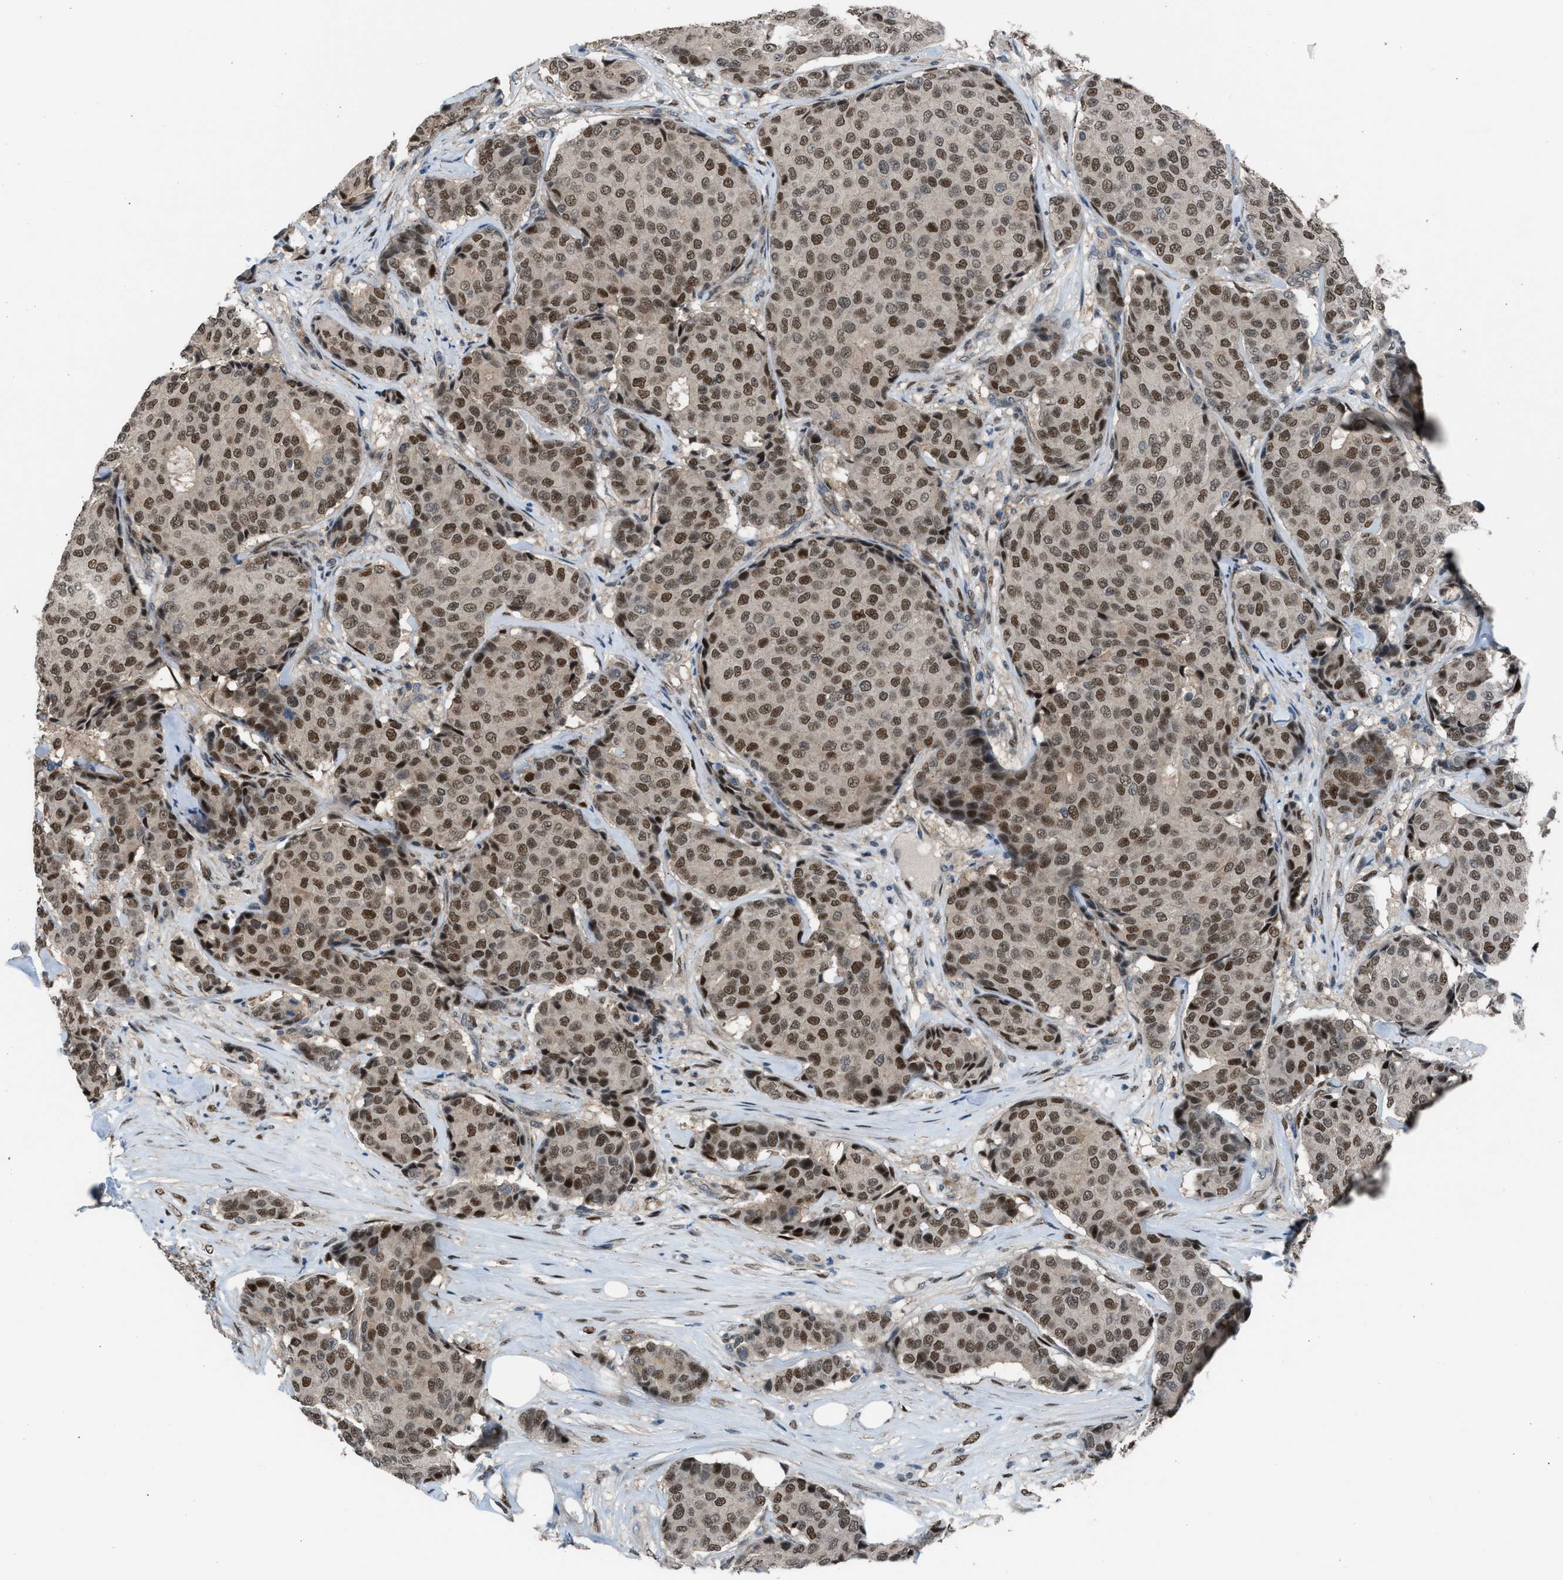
{"staining": {"intensity": "strong", "quantity": ">75%", "location": "nuclear"}, "tissue": "breast cancer", "cell_type": "Tumor cells", "image_type": "cancer", "snomed": [{"axis": "morphology", "description": "Duct carcinoma"}, {"axis": "topography", "description": "Breast"}], "caption": "High-power microscopy captured an immunohistochemistry (IHC) micrograph of breast cancer (invasive ductal carcinoma), revealing strong nuclear staining in about >75% of tumor cells.", "gene": "CRTC1", "patient": {"sex": "female", "age": 75}}